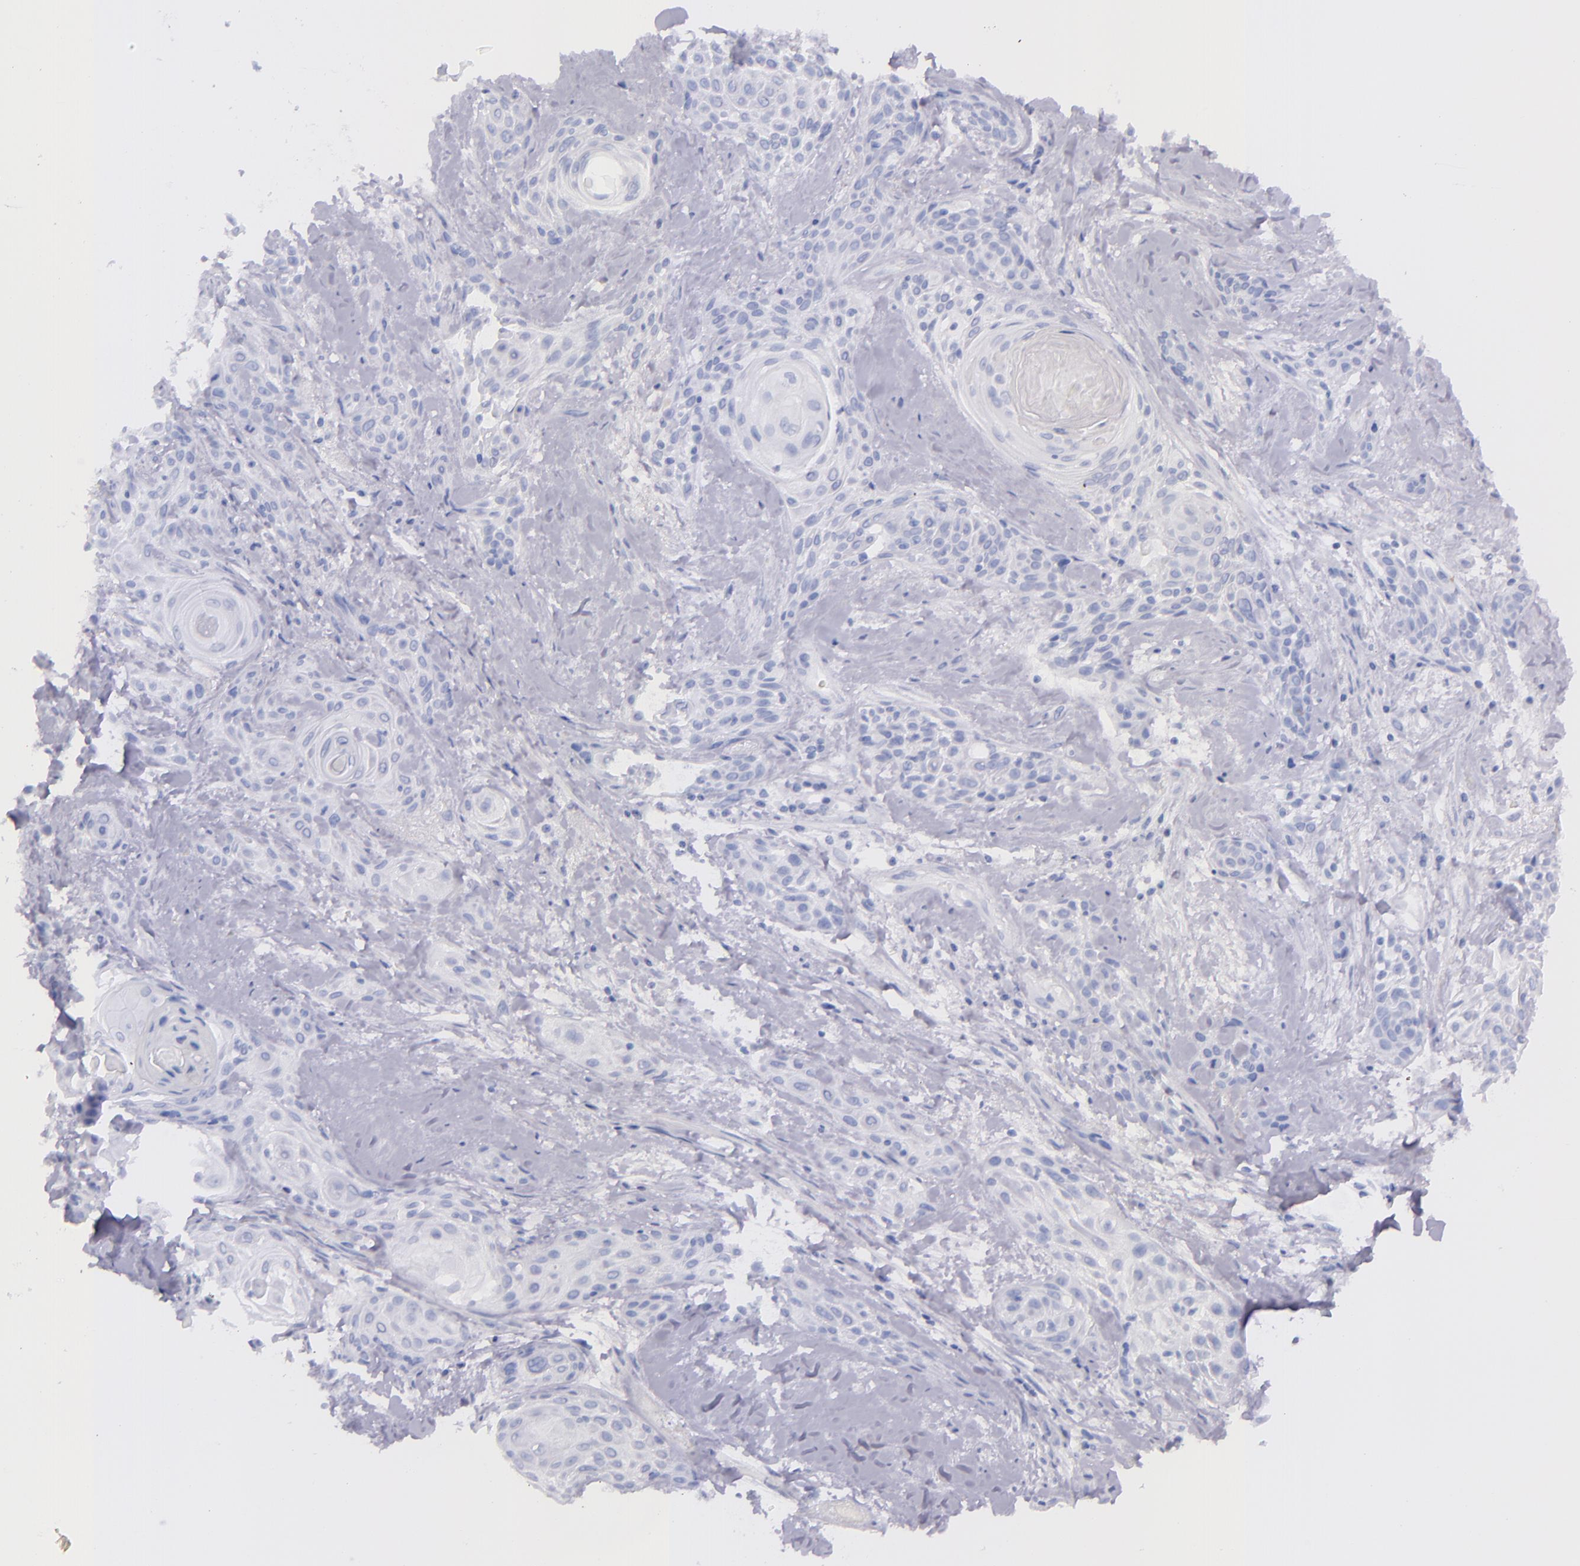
{"staining": {"intensity": "negative", "quantity": "none", "location": "none"}, "tissue": "skin cancer", "cell_type": "Tumor cells", "image_type": "cancer", "snomed": [{"axis": "morphology", "description": "Squamous cell carcinoma, NOS"}, {"axis": "topography", "description": "Skin"}, {"axis": "topography", "description": "Anal"}], "caption": "Immunohistochemical staining of skin cancer reveals no significant positivity in tumor cells.", "gene": "SFTPA2", "patient": {"sex": "male", "age": 64}}